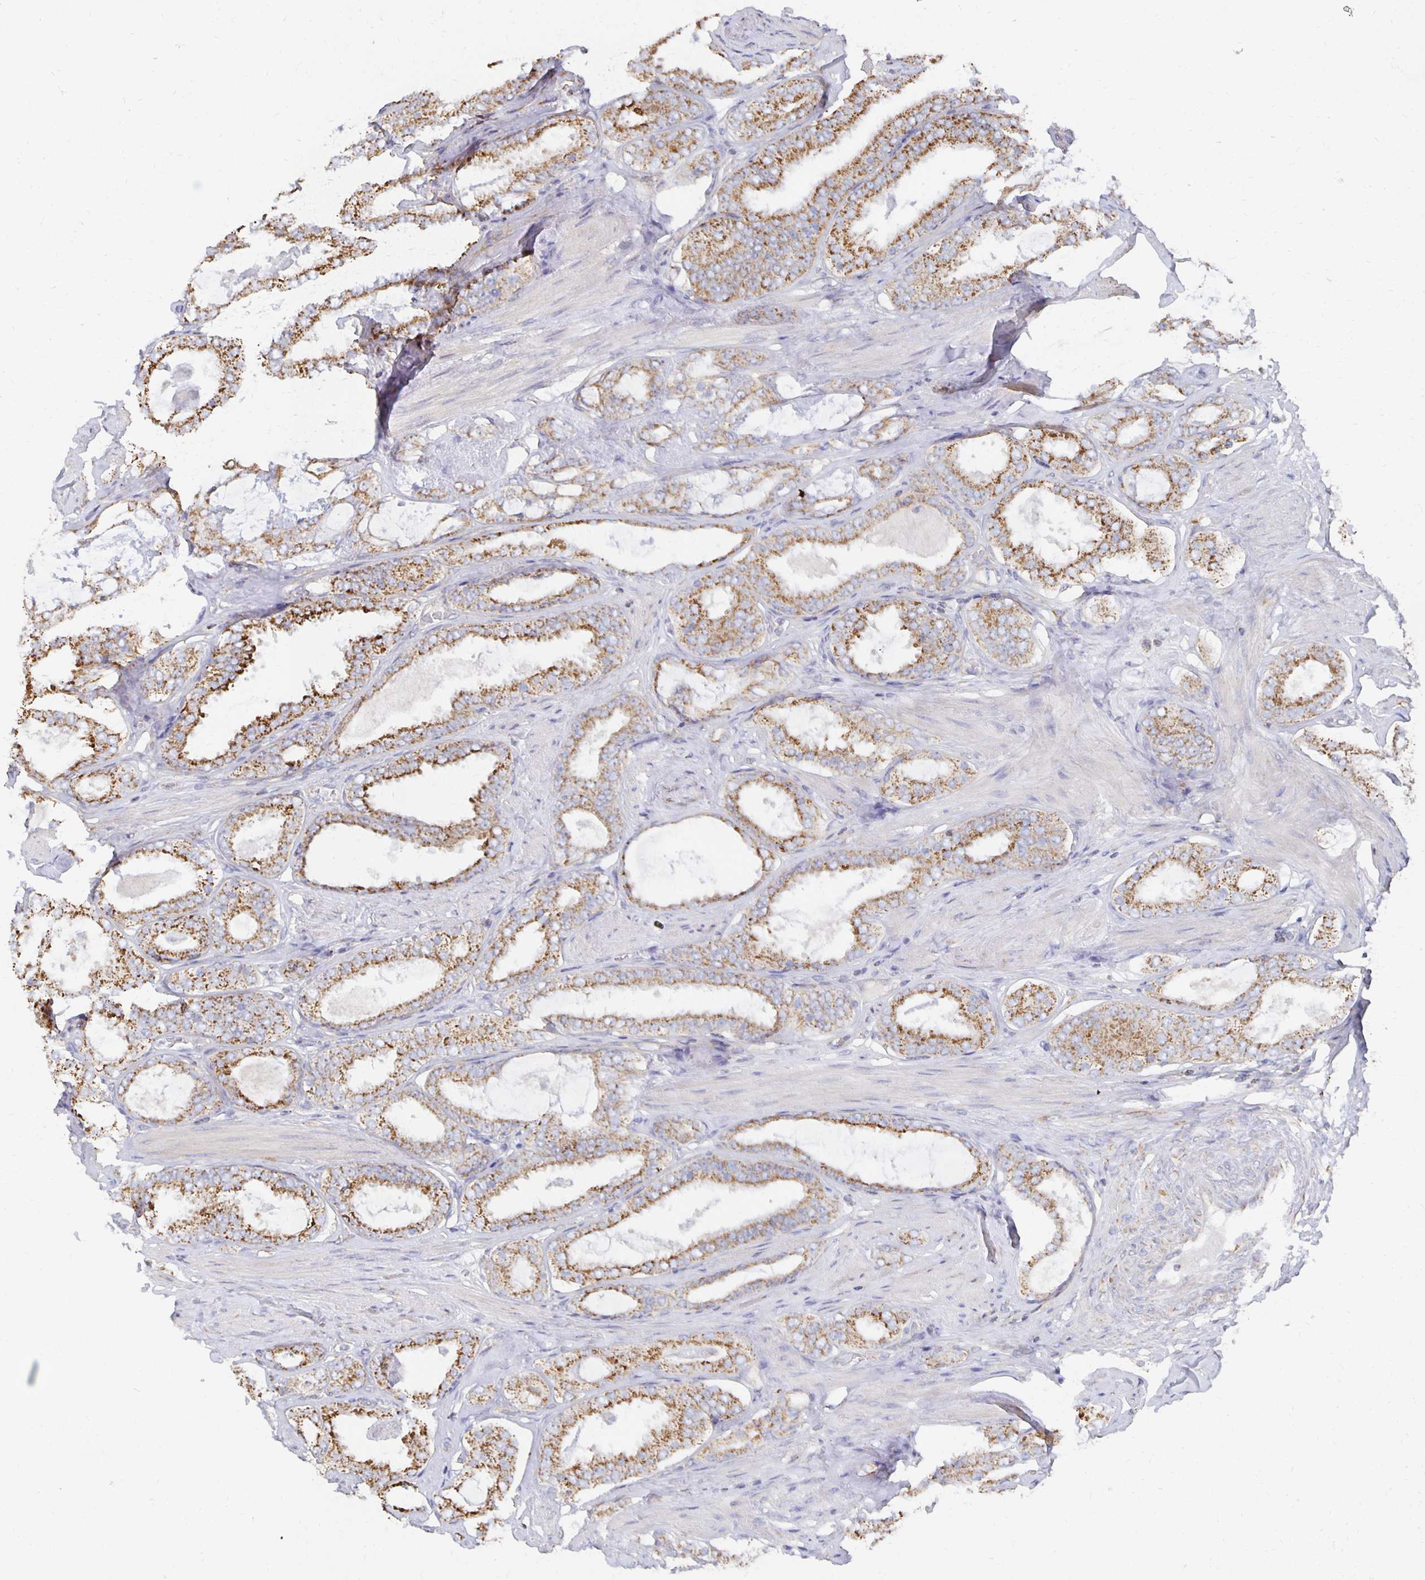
{"staining": {"intensity": "moderate", "quantity": ">75%", "location": "cytoplasmic/membranous"}, "tissue": "prostate cancer", "cell_type": "Tumor cells", "image_type": "cancer", "snomed": [{"axis": "morphology", "description": "Adenocarcinoma, High grade"}, {"axis": "topography", "description": "Prostate"}], "caption": "Tumor cells exhibit moderate cytoplasmic/membranous expression in approximately >75% of cells in high-grade adenocarcinoma (prostate).", "gene": "NKX2-8", "patient": {"sex": "male", "age": 63}}